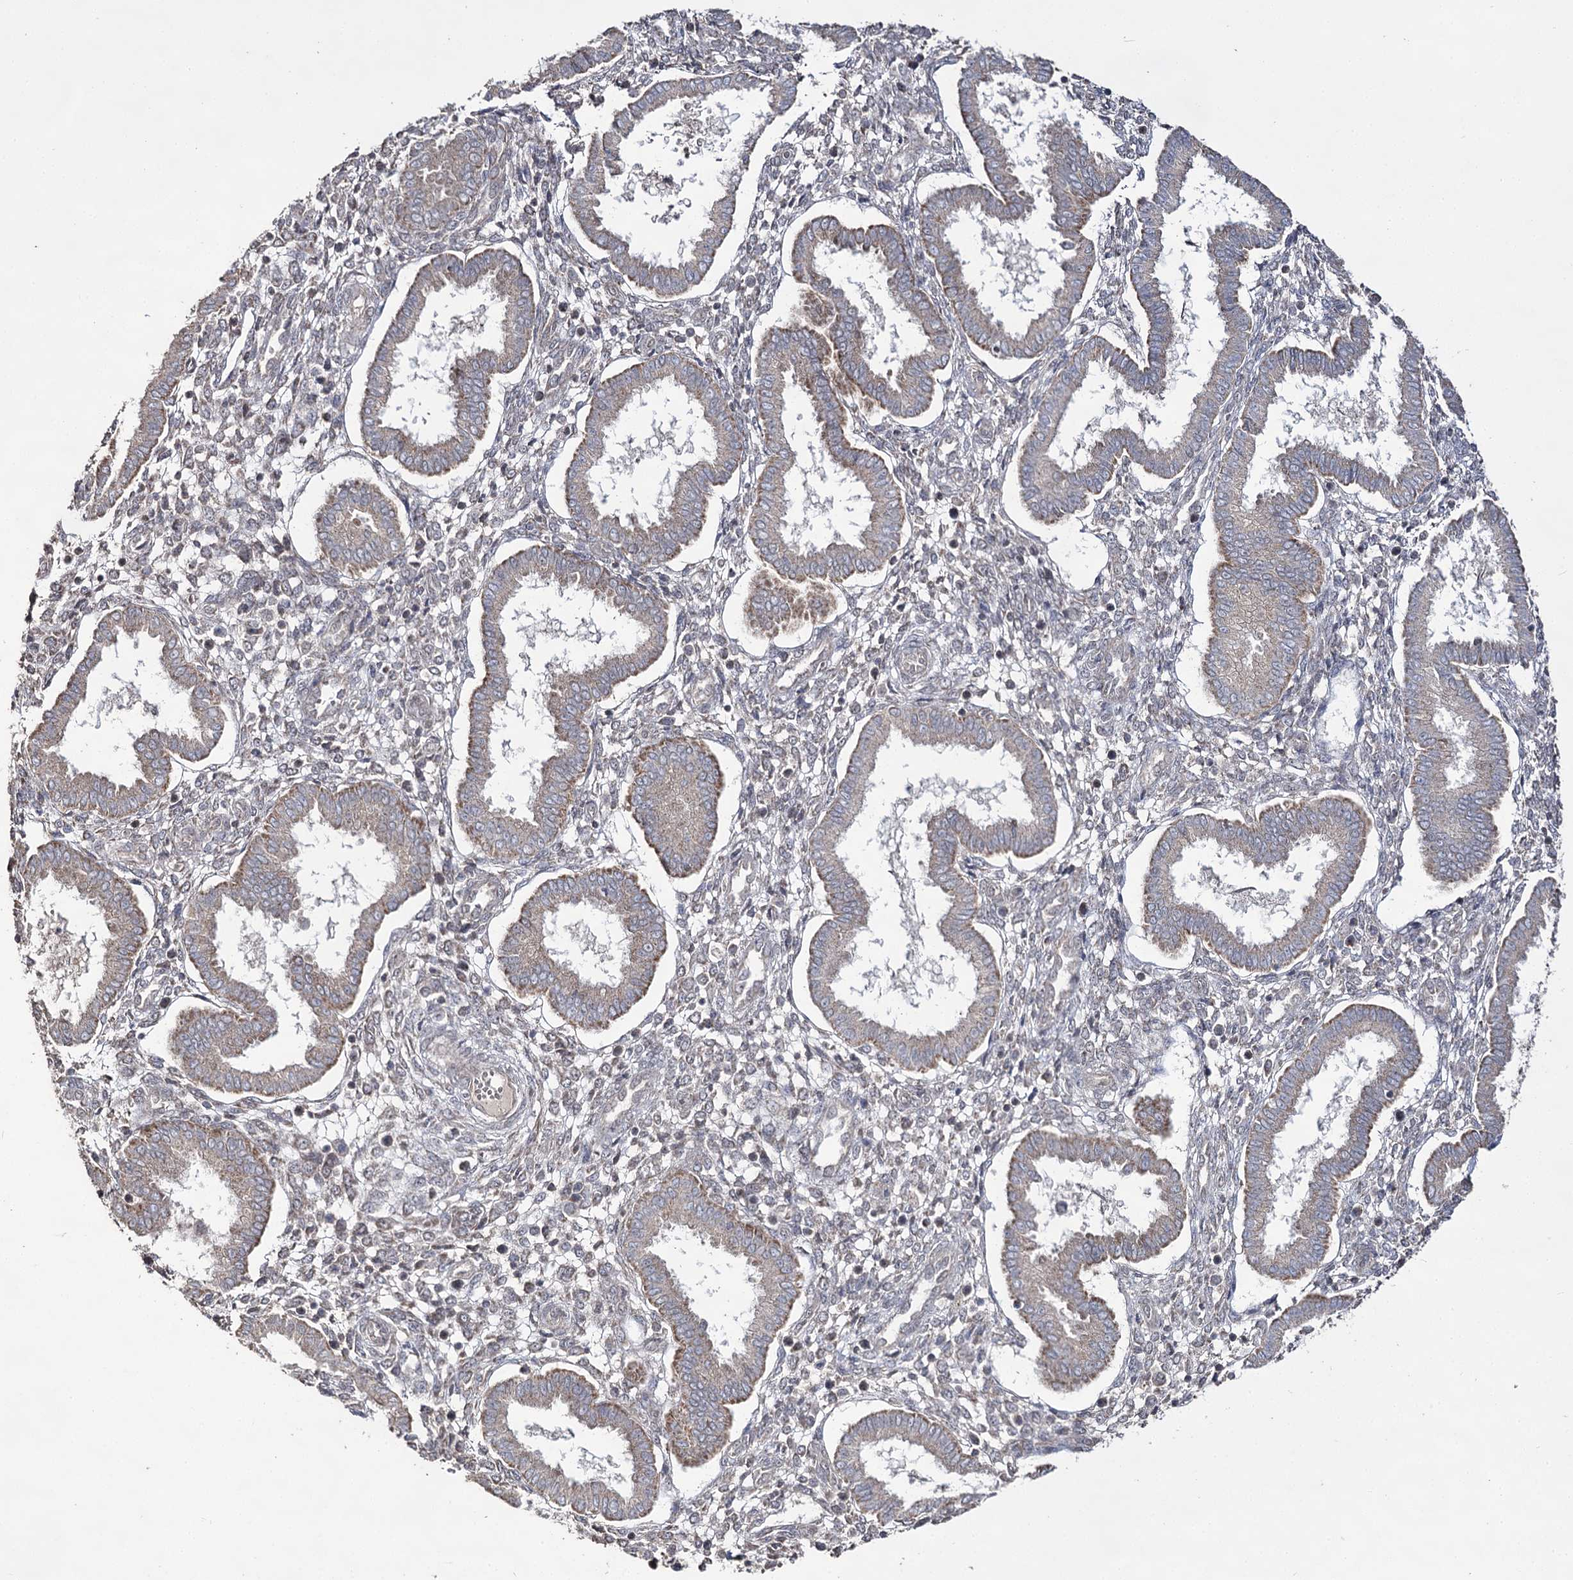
{"staining": {"intensity": "negative", "quantity": "none", "location": "none"}, "tissue": "endometrium", "cell_type": "Cells in endometrial stroma", "image_type": "normal", "snomed": [{"axis": "morphology", "description": "Normal tissue, NOS"}, {"axis": "topography", "description": "Endometrium"}], "caption": "DAB immunohistochemical staining of normal human endometrium exhibits no significant staining in cells in endometrial stroma.", "gene": "ACTR6", "patient": {"sex": "female", "age": 24}}